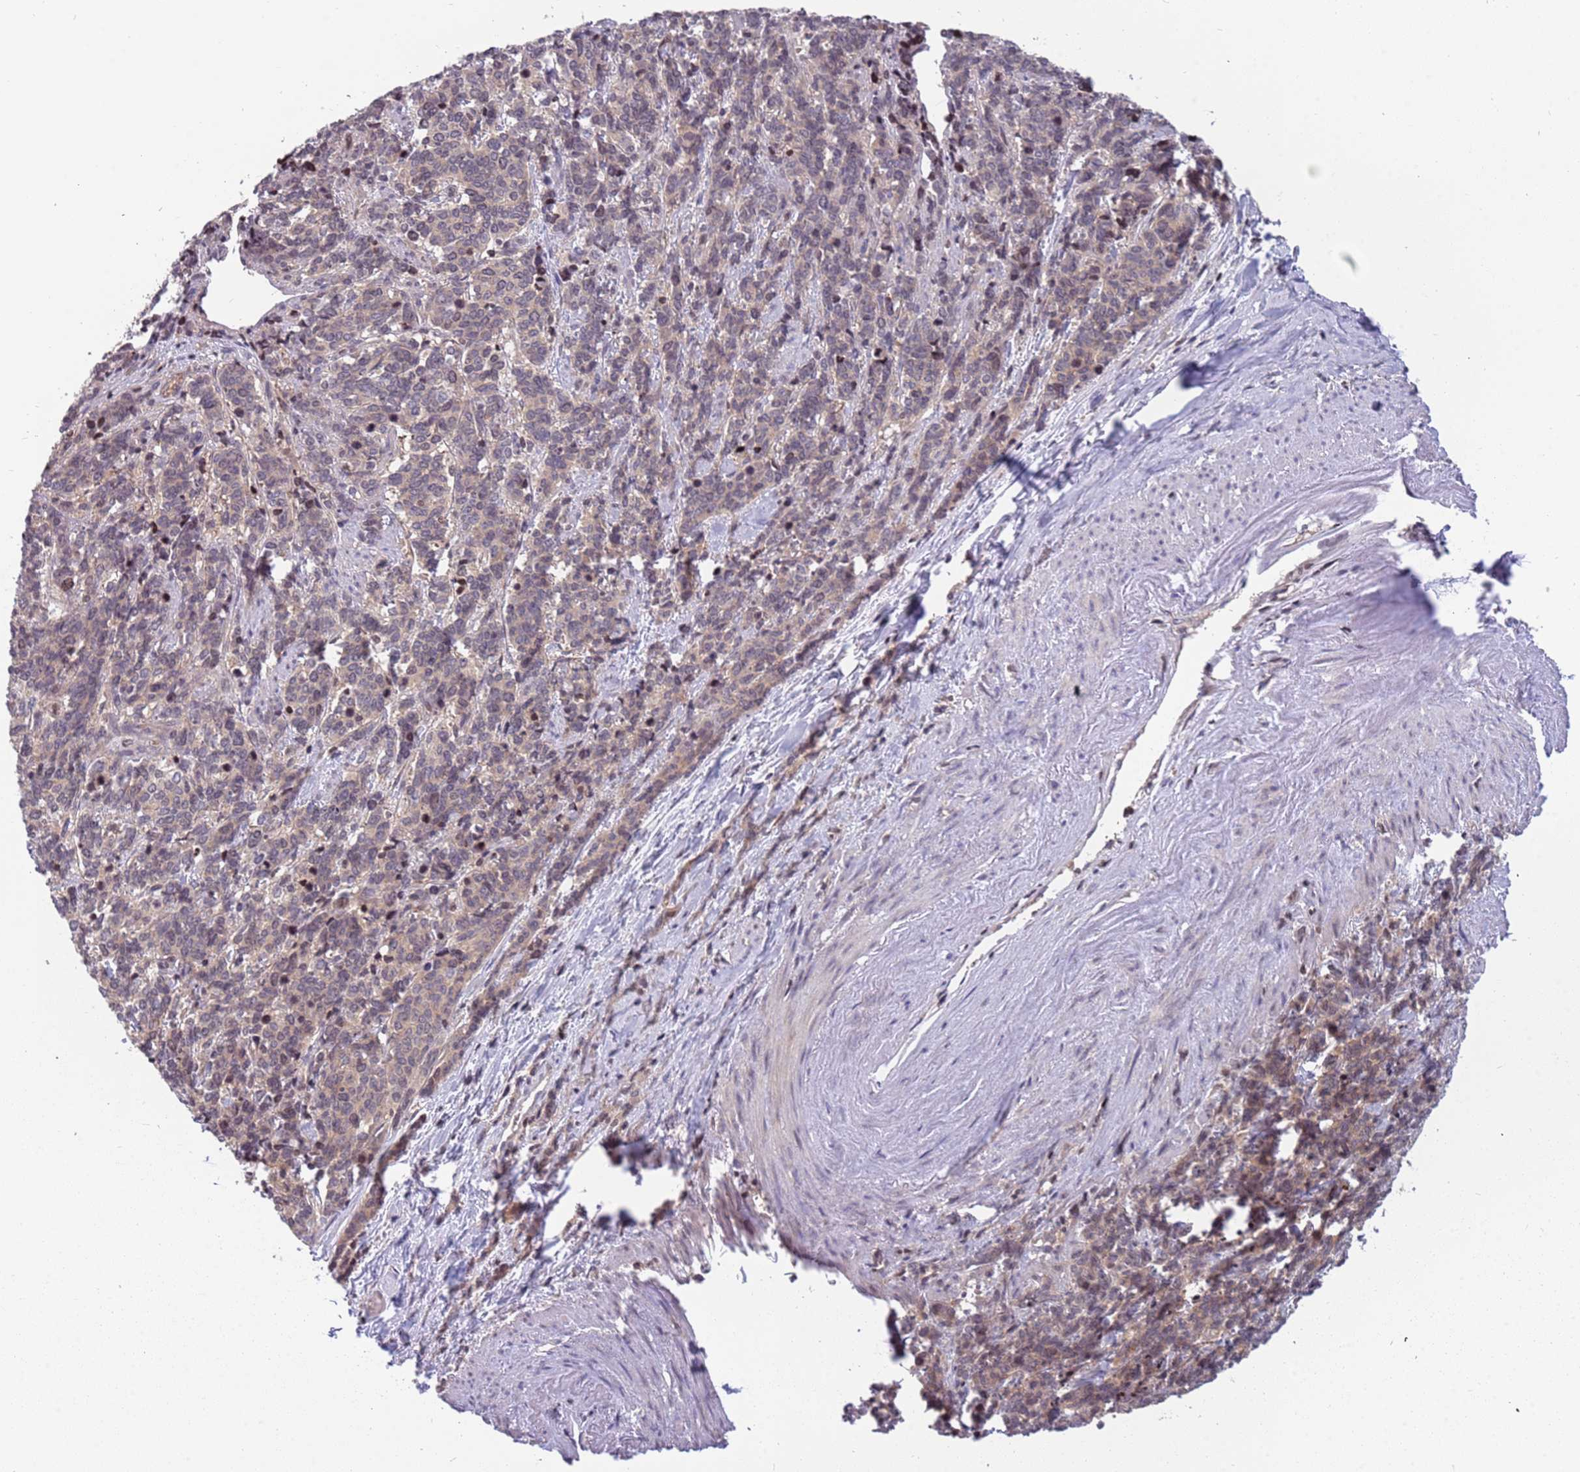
{"staining": {"intensity": "weak", "quantity": ">75%", "location": "cytoplasmic/membranous"}, "tissue": "cervical cancer", "cell_type": "Tumor cells", "image_type": "cancer", "snomed": [{"axis": "morphology", "description": "Squamous cell carcinoma, NOS"}, {"axis": "topography", "description": "Cervix"}], "caption": "Immunohistochemical staining of human cervical cancer demonstrates low levels of weak cytoplasmic/membranous expression in approximately >75% of tumor cells.", "gene": "ARHGEF5", "patient": {"sex": "female", "age": 60}}